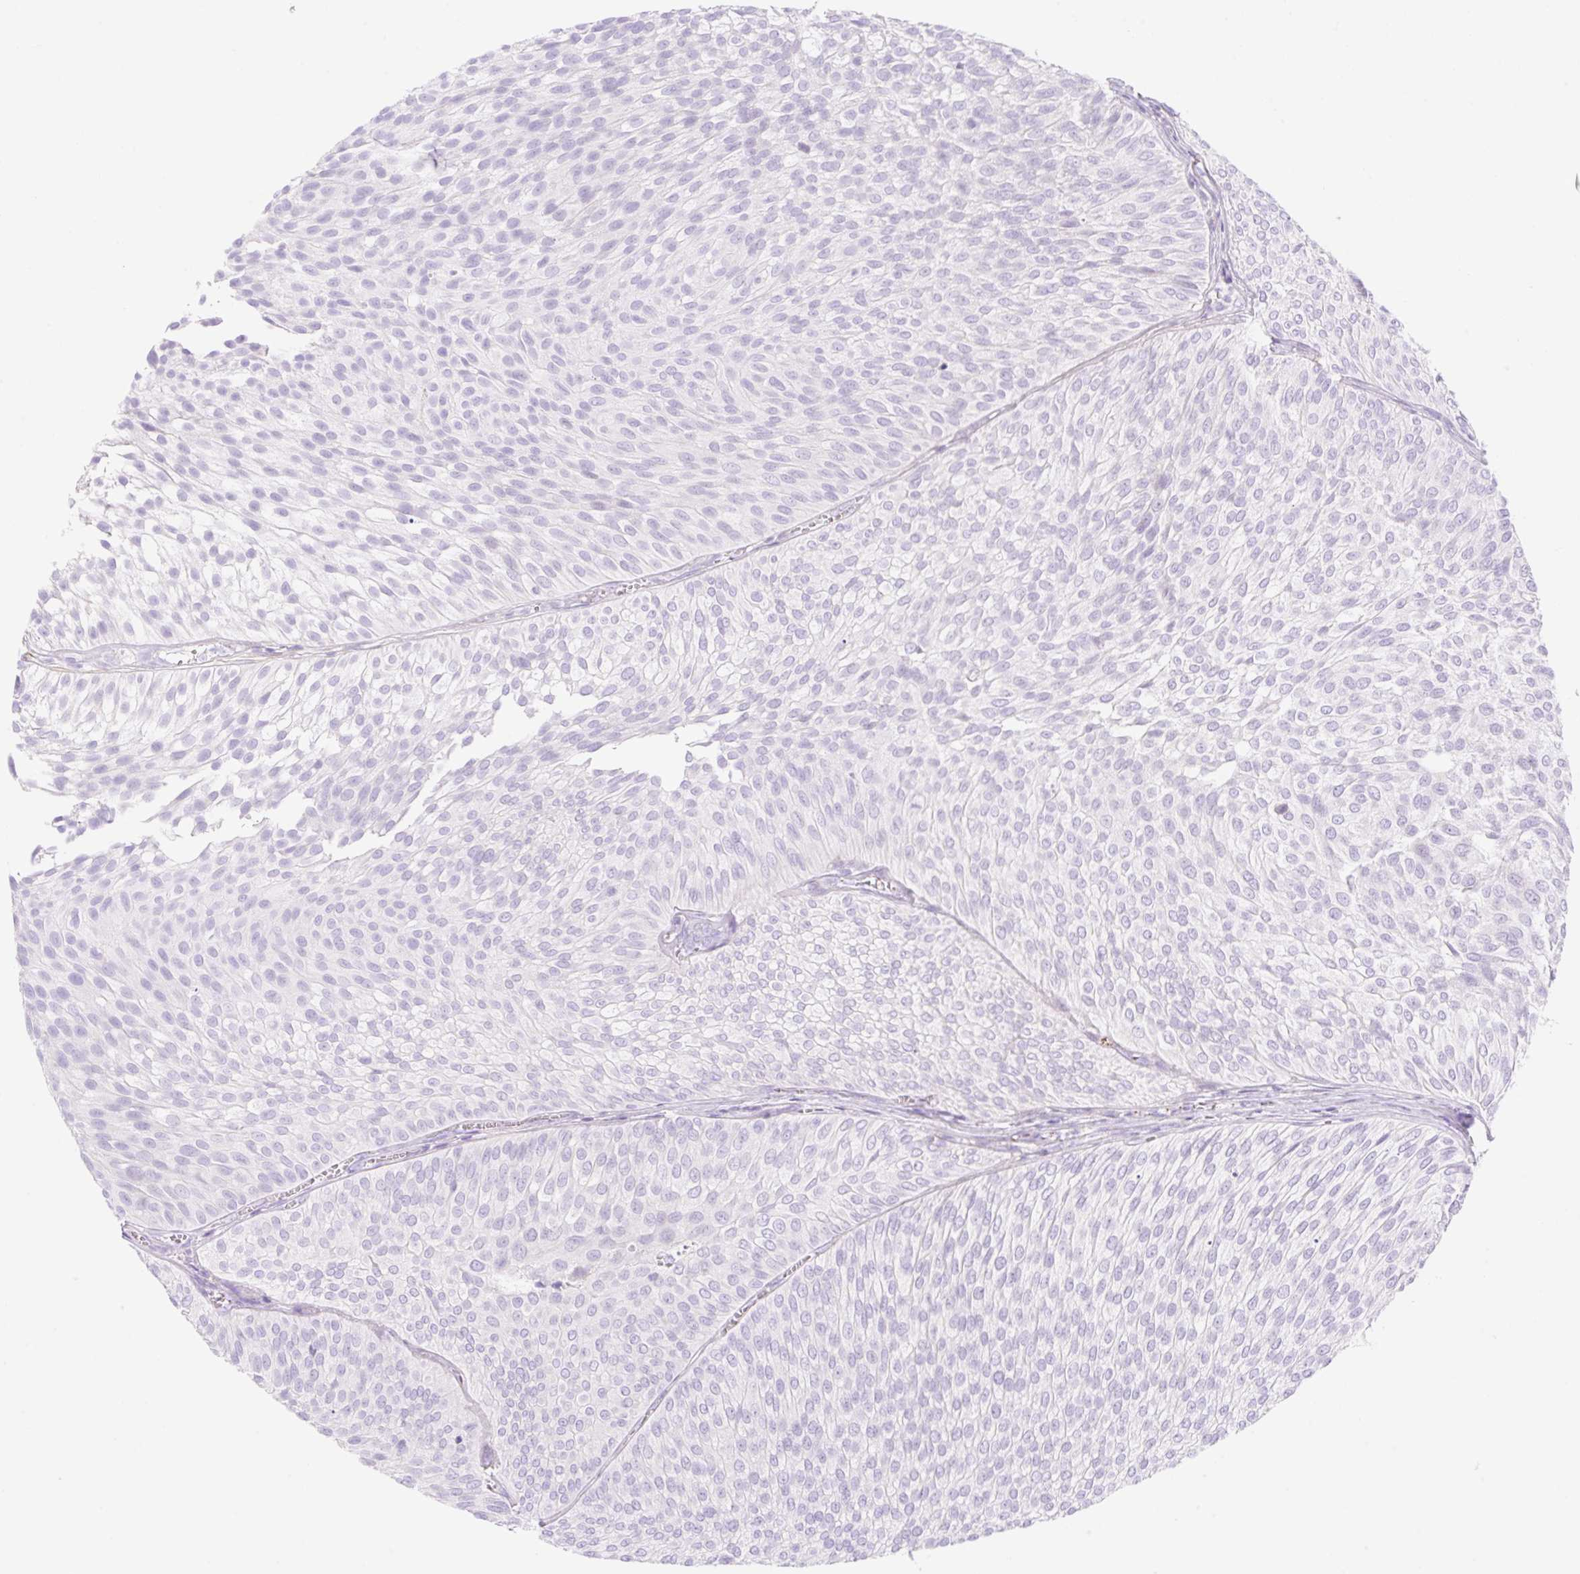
{"staining": {"intensity": "negative", "quantity": "none", "location": "none"}, "tissue": "urothelial cancer", "cell_type": "Tumor cells", "image_type": "cancer", "snomed": [{"axis": "morphology", "description": "Urothelial carcinoma, Low grade"}, {"axis": "topography", "description": "Urinary bladder"}], "caption": "Tumor cells are negative for brown protein staining in low-grade urothelial carcinoma.", "gene": "CDX1", "patient": {"sex": "male", "age": 91}}